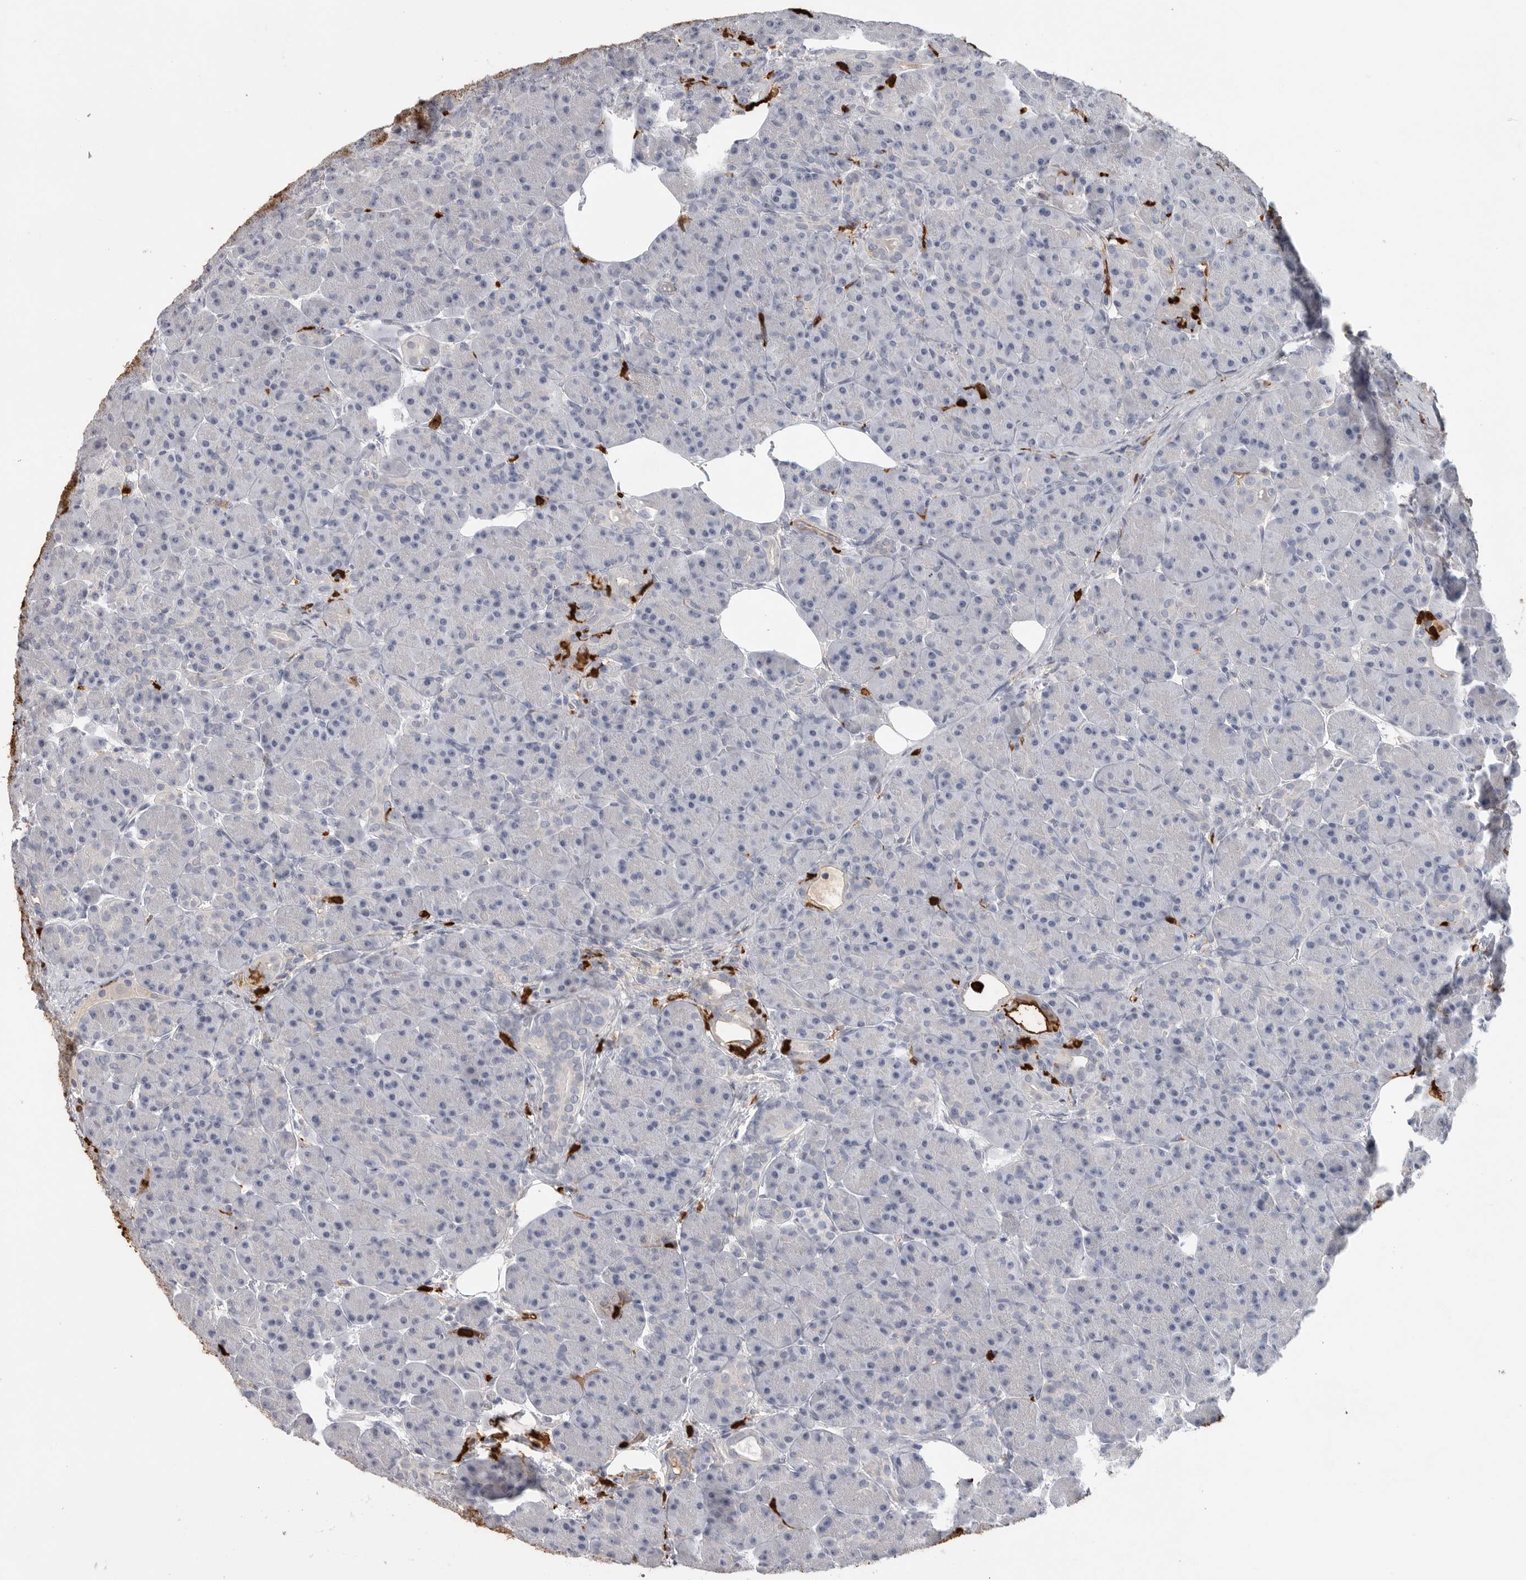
{"staining": {"intensity": "negative", "quantity": "none", "location": "none"}, "tissue": "pancreas", "cell_type": "Exocrine glandular cells", "image_type": "normal", "snomed": [{"axis": "morphology", "description": "Normal tissue, NOS"}, {"axis": "topography", "description": "Pancreas"}], "caption": "IHC of normal human pancreas shows no positivity in exocrine glandular cells.", "gene": "CYB561D1", "patient": {"sex": "male", "age": 63}}